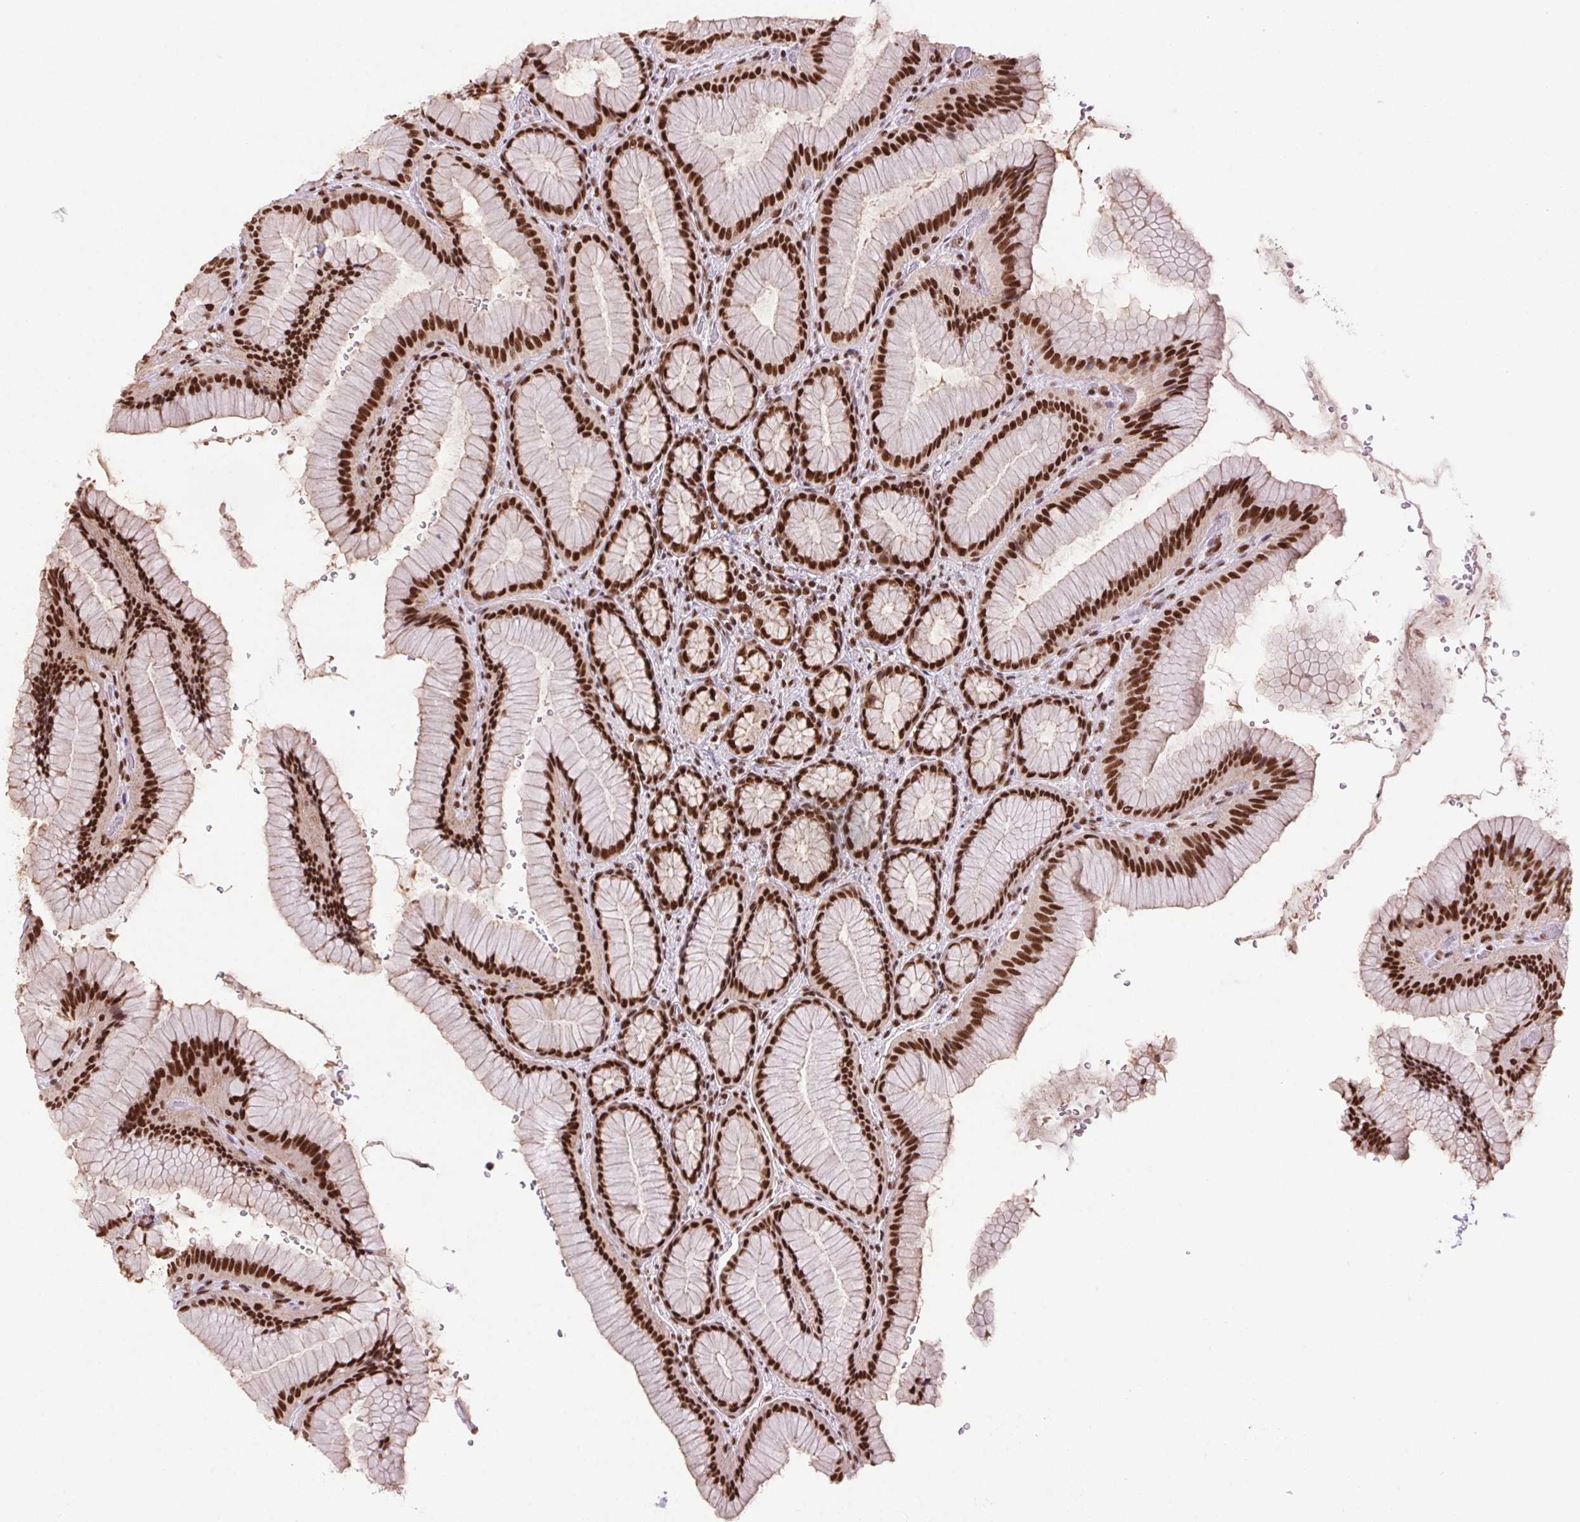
{"staining": {"intensity": "strong", "quantity": ">75%", "location": "nuclear"}, "tissue": "stomach", "cell_type": "Glandular cells", "image_type": "normal", "snomed": [{"axis": "morphology", "description": "Normal tissue, NOS"}, {"axis": "morphology", "description": "Adenocarcinoma, NOS"}, {"axis": "morphology", "description": "Adenocarcinoma, High grade"}, {"axis": "topography", "description": "Stomach, upper"}, {"axis": "topography", "description": "Stomach"}], "caption": "About >75% of glandular cells in normal human stomach reveal strong nuclear protein positivity as visualized by brown immunohistochemical staining.", "gene": "ZNF207", "patient": {"sex": "female", "age": 65}}